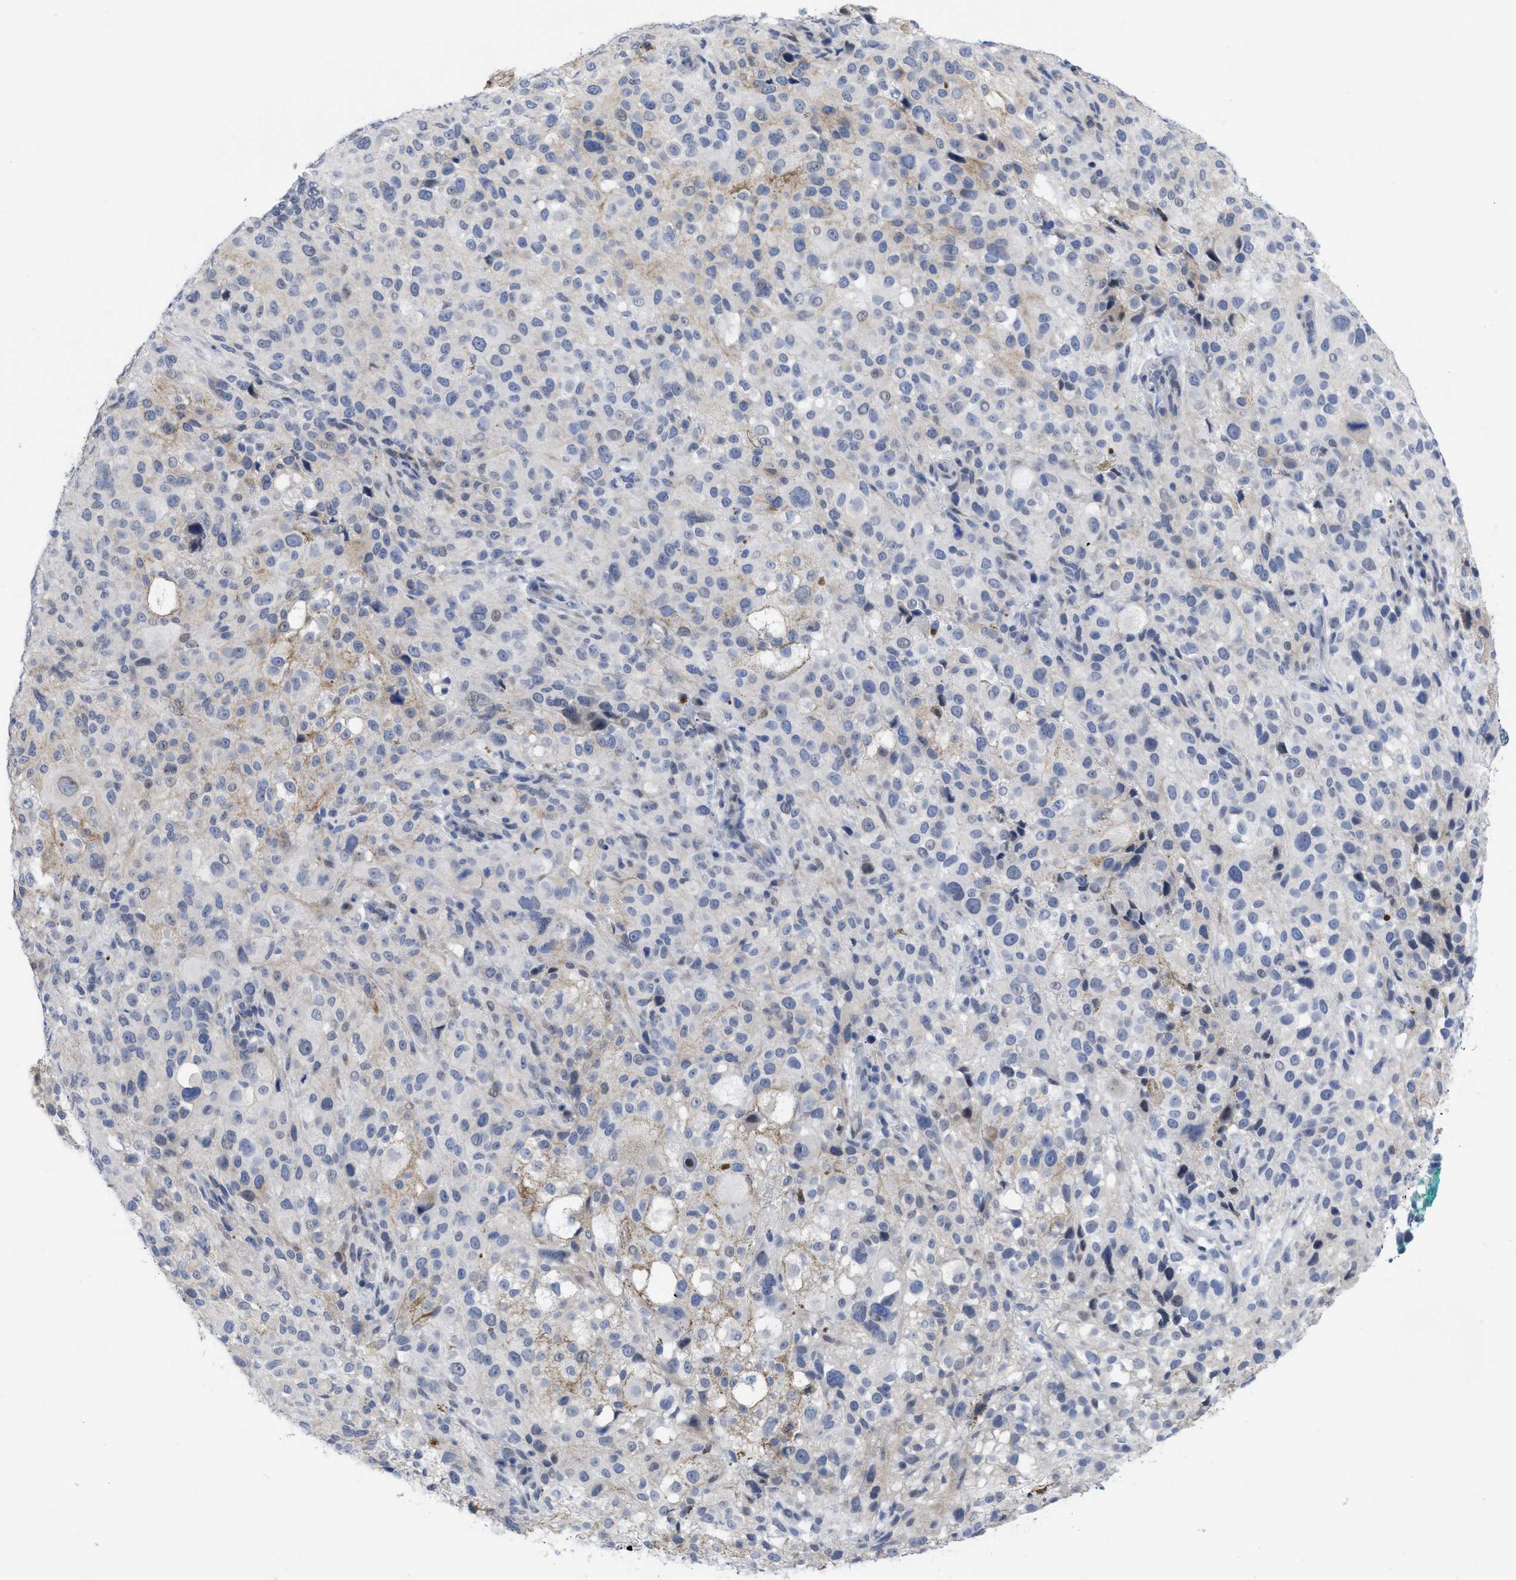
{"staining": {"intensity": "negative", "quantity": "none", "location": "none"}, "tissue": "melanoma", "cell_type": "Tumor cells", "image_type": "cancer", "snomed": [{"axis": "morphology", "description": "Necrosis, NOS"}, {"axis": "morphology", "description": "Malignant melanoma, NOS"}, {"axis": "topography", "description": "Skin"}], "caption": "An immunohistochemistry image of melanoma is shown. There is no staining in tumor cells of melanoma. (Immunohistochemistry (ihc), brightfield microscopy, high magnification).", "gene": "ACKR1", "patient": {"sex": "female", "age": 87}}